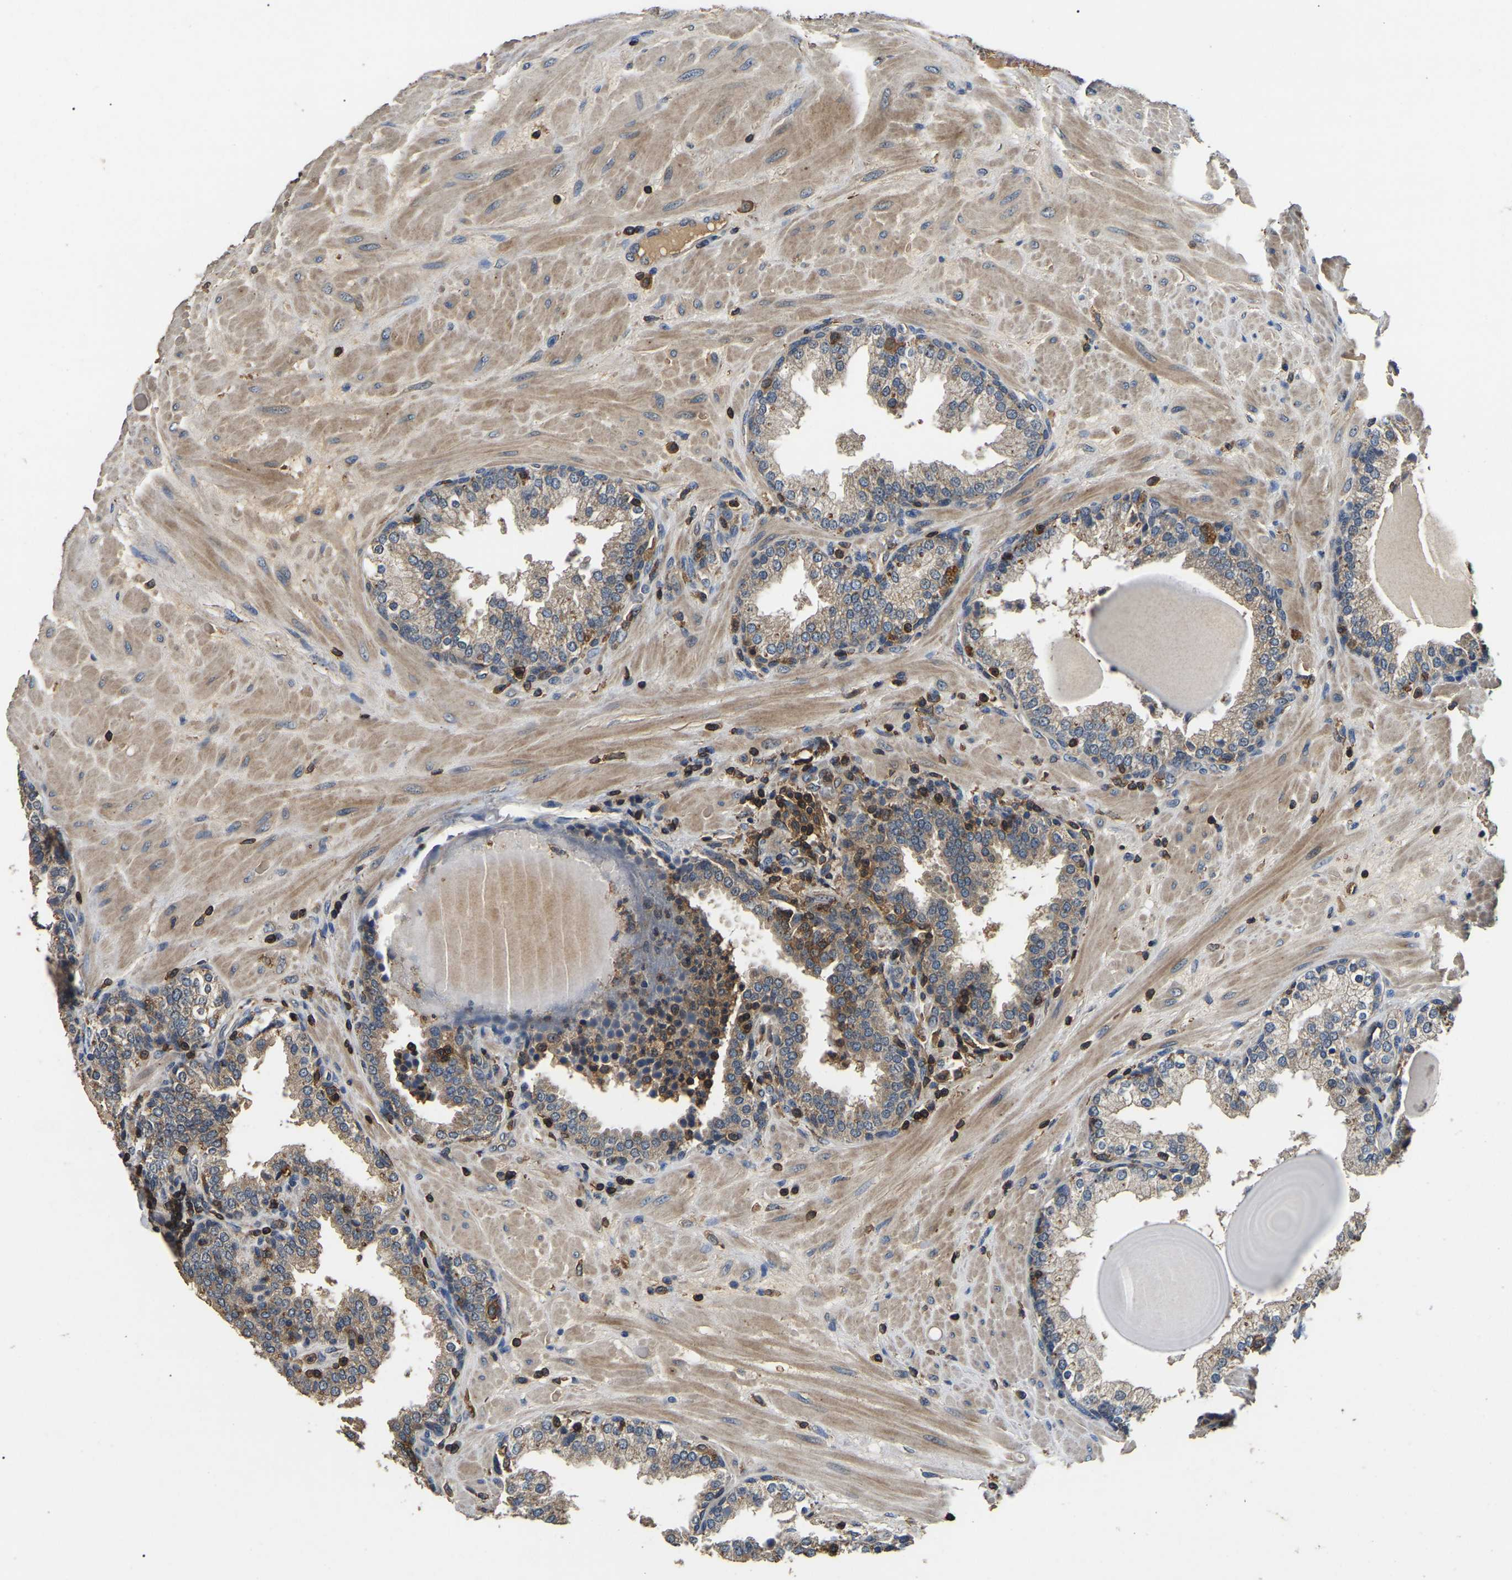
{"staining": {"intensity": "weak", "quantity": "25%-75%", "location": "cytoplasmic/membranous"}, "tissue": "prostate", "cell_type": "Glandular cells", "image_type": "normal", "snomed": [{"axis": "morphology", "description": "Normal tissue, NOS"}, {"axis": "topography", "description": "Prostate"}], "caption": "Immunohistochemistry (IHC) (DAB) staining of unremarkable prostate exhibits weak cytoplasmic/membranous protein expression in approximately 25%-75% of glandular cells.", "gene": "SMPD2", "patient": {"sex": "male", "age": 51}}